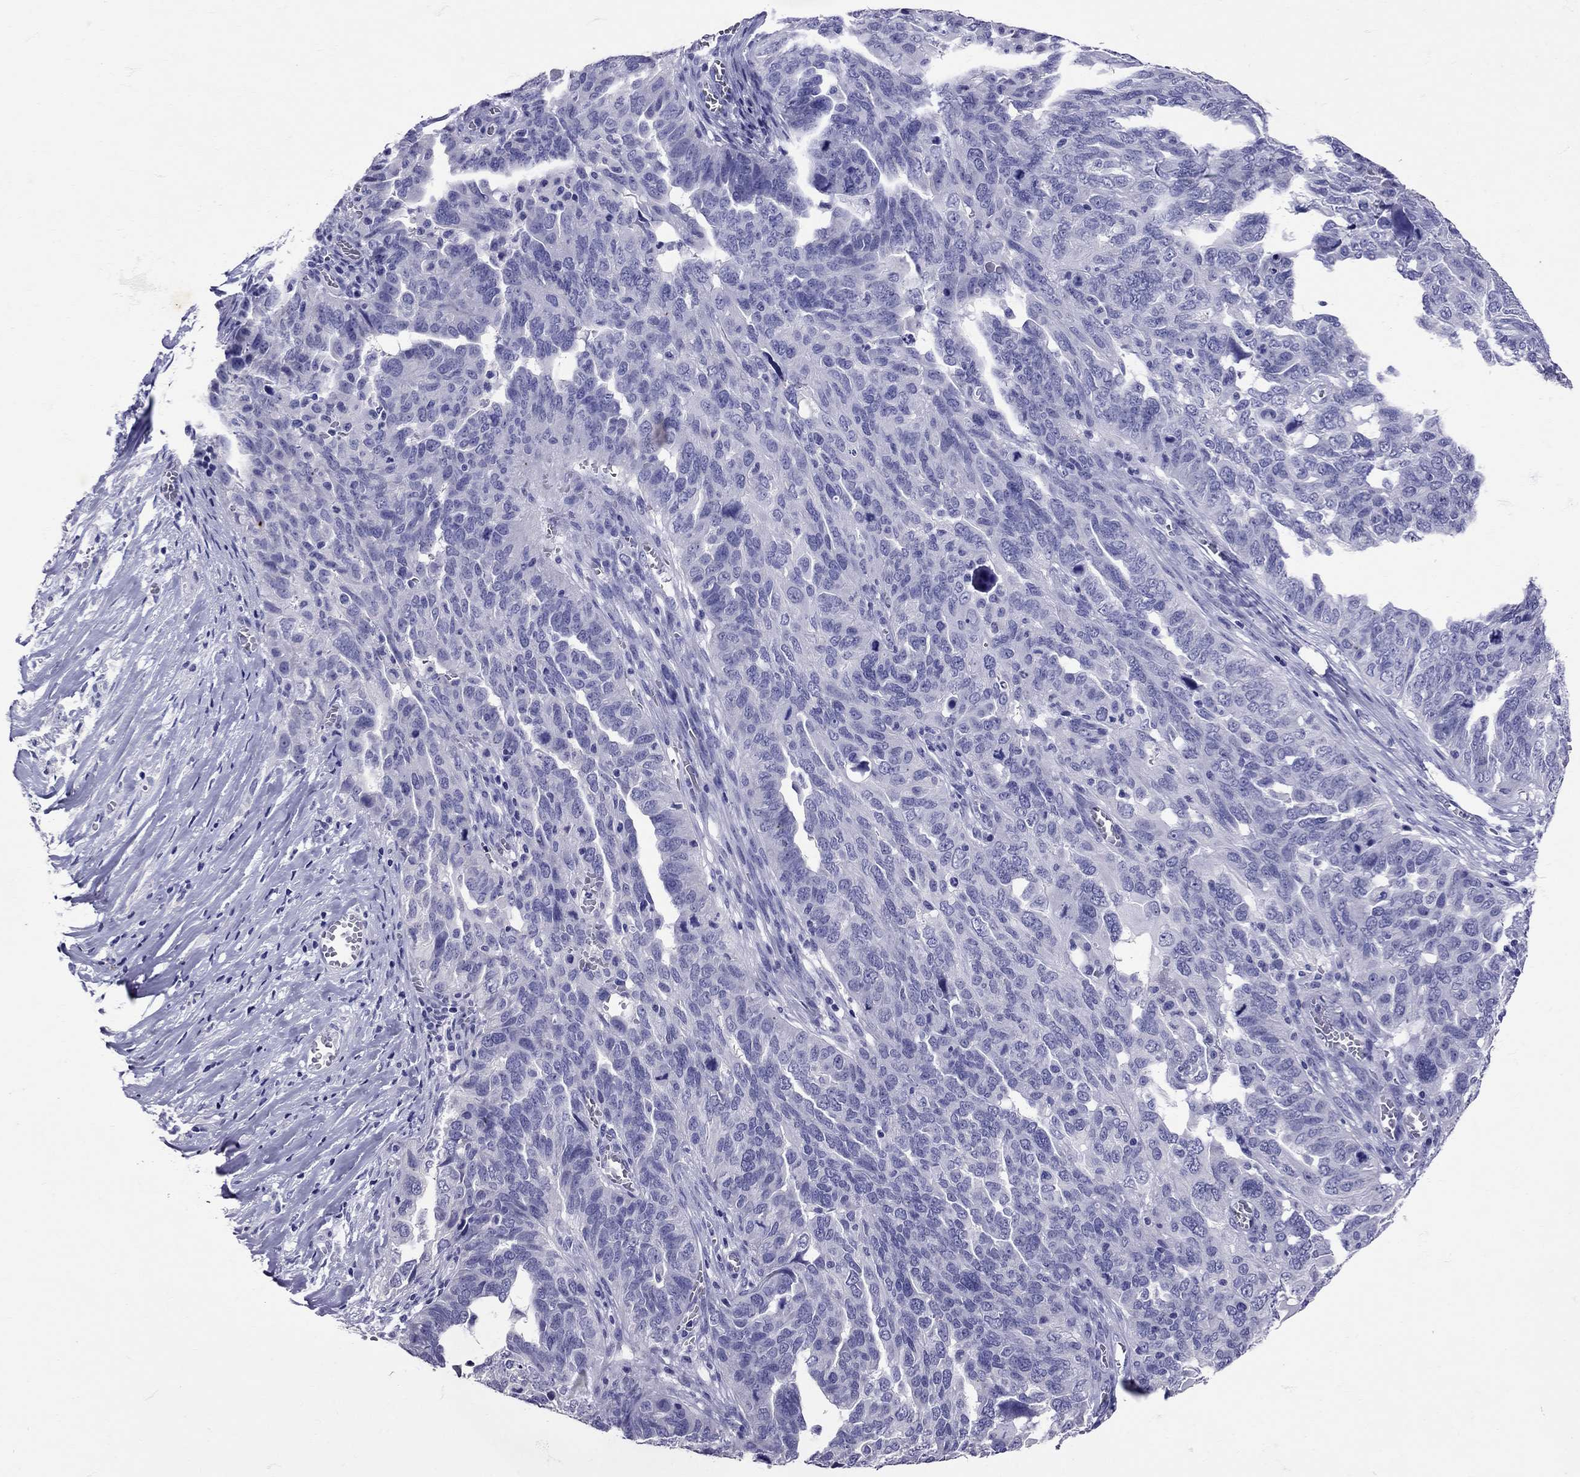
{"staining": {"intensity": "negative", "quantity": "none", "location": "none"}, "tissue": "ovarian cancer", "cell_type": "Tumor cells", "image_type": "cancer", "snomed": [{"axis": "morphology", "description": "Carcinoma, endometroid"}, {"axis": "topography", "description": "Soft tissue"}, {"axis": "topography", "description": "Ovary"}], "caption": "High power microscopy photomicrograph of an immunohistochemistry (IHC) micrograph of ovarian endometroid carcinoma, revealing no significant expression in tumor cells.", "gene": "AVP", "patient": {"sex": "female", "age": 52}}